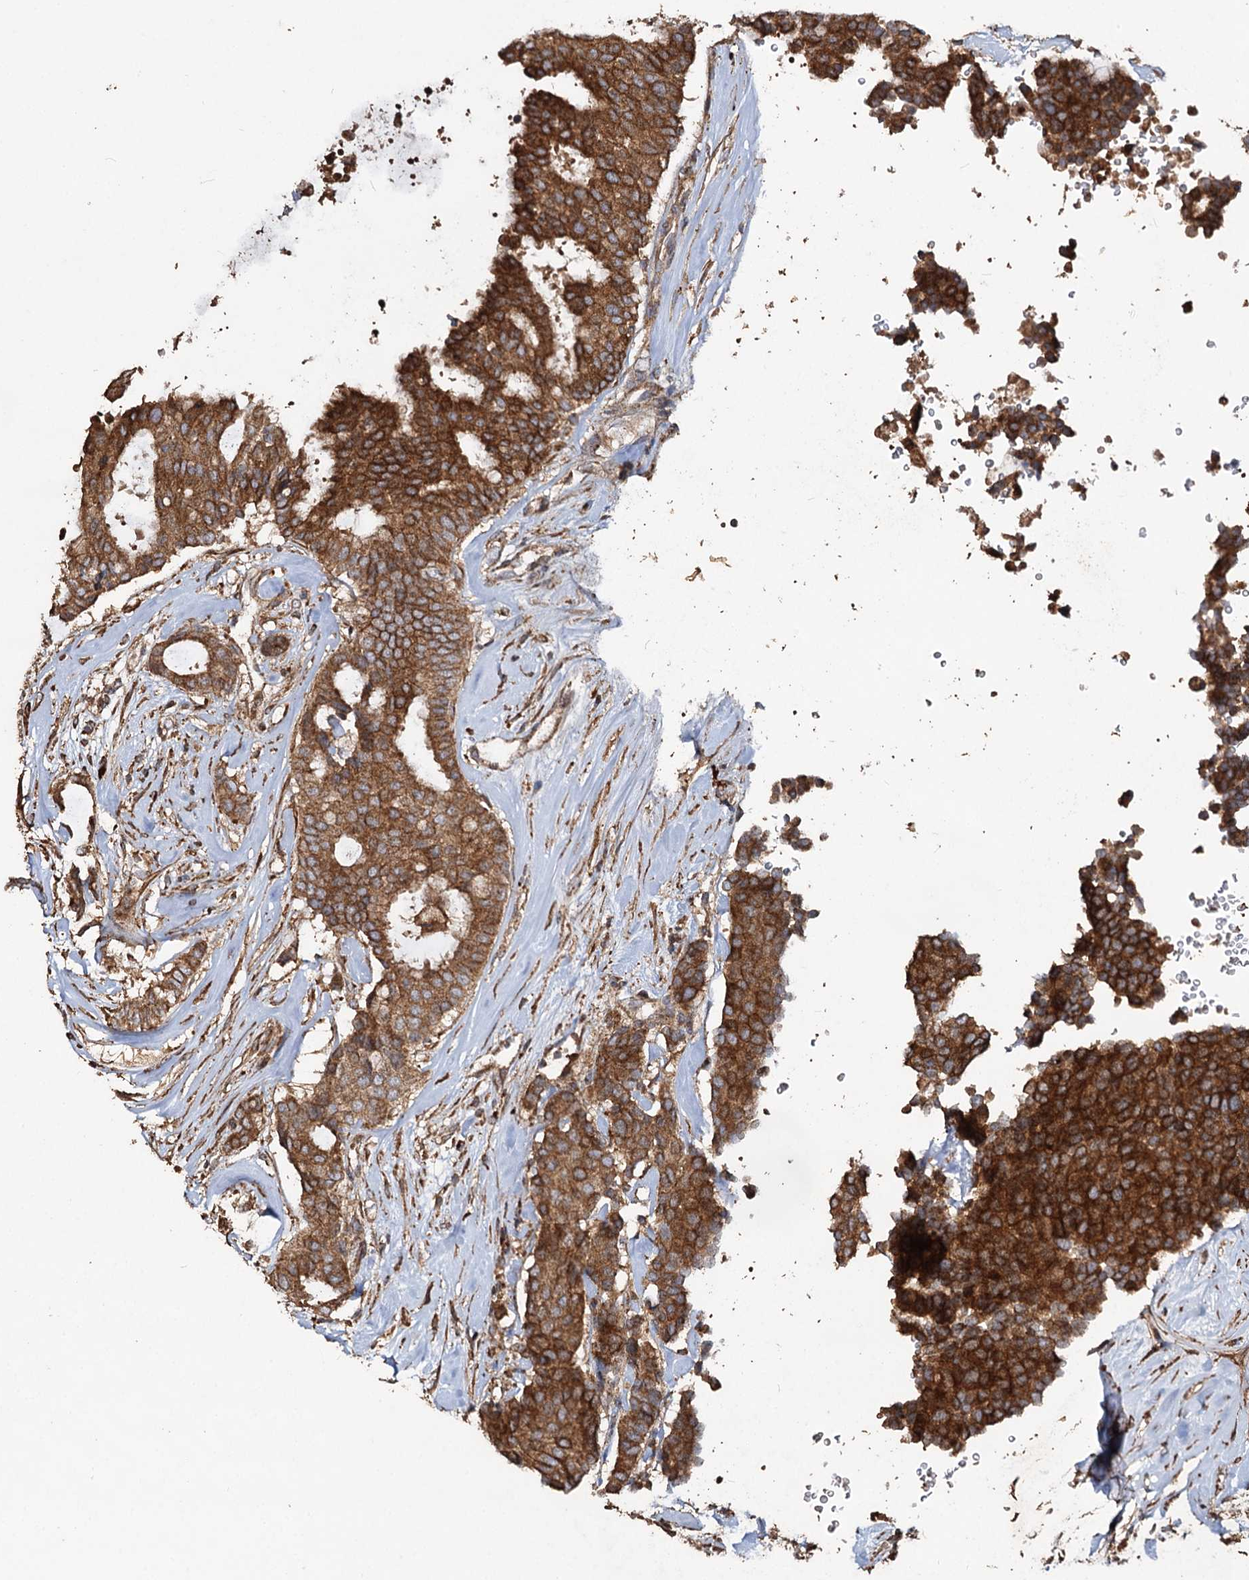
{"staining": {"intensity": "moderate", "quantity": ">75%", "location": "cytoplasmic/membranous"}, "tissue": "breast cancer", "cell_type": "Tumor cells", "image_type": "cancer", "snomed": [{"axis": "morphology", "description": "Duct carcinoma"}, {"axis": "topography", "description": "Breast"}], "caption": "About >75% of tumor cells in human infiltrating ductal carcinoma (breast) demonstrate moderate cytoplasmic/membranous protein staining as visualized by brown immunohistochemical staining.", "gene": "NOTCH2NLA", "patient": {"sex": "female", "age": 75}}